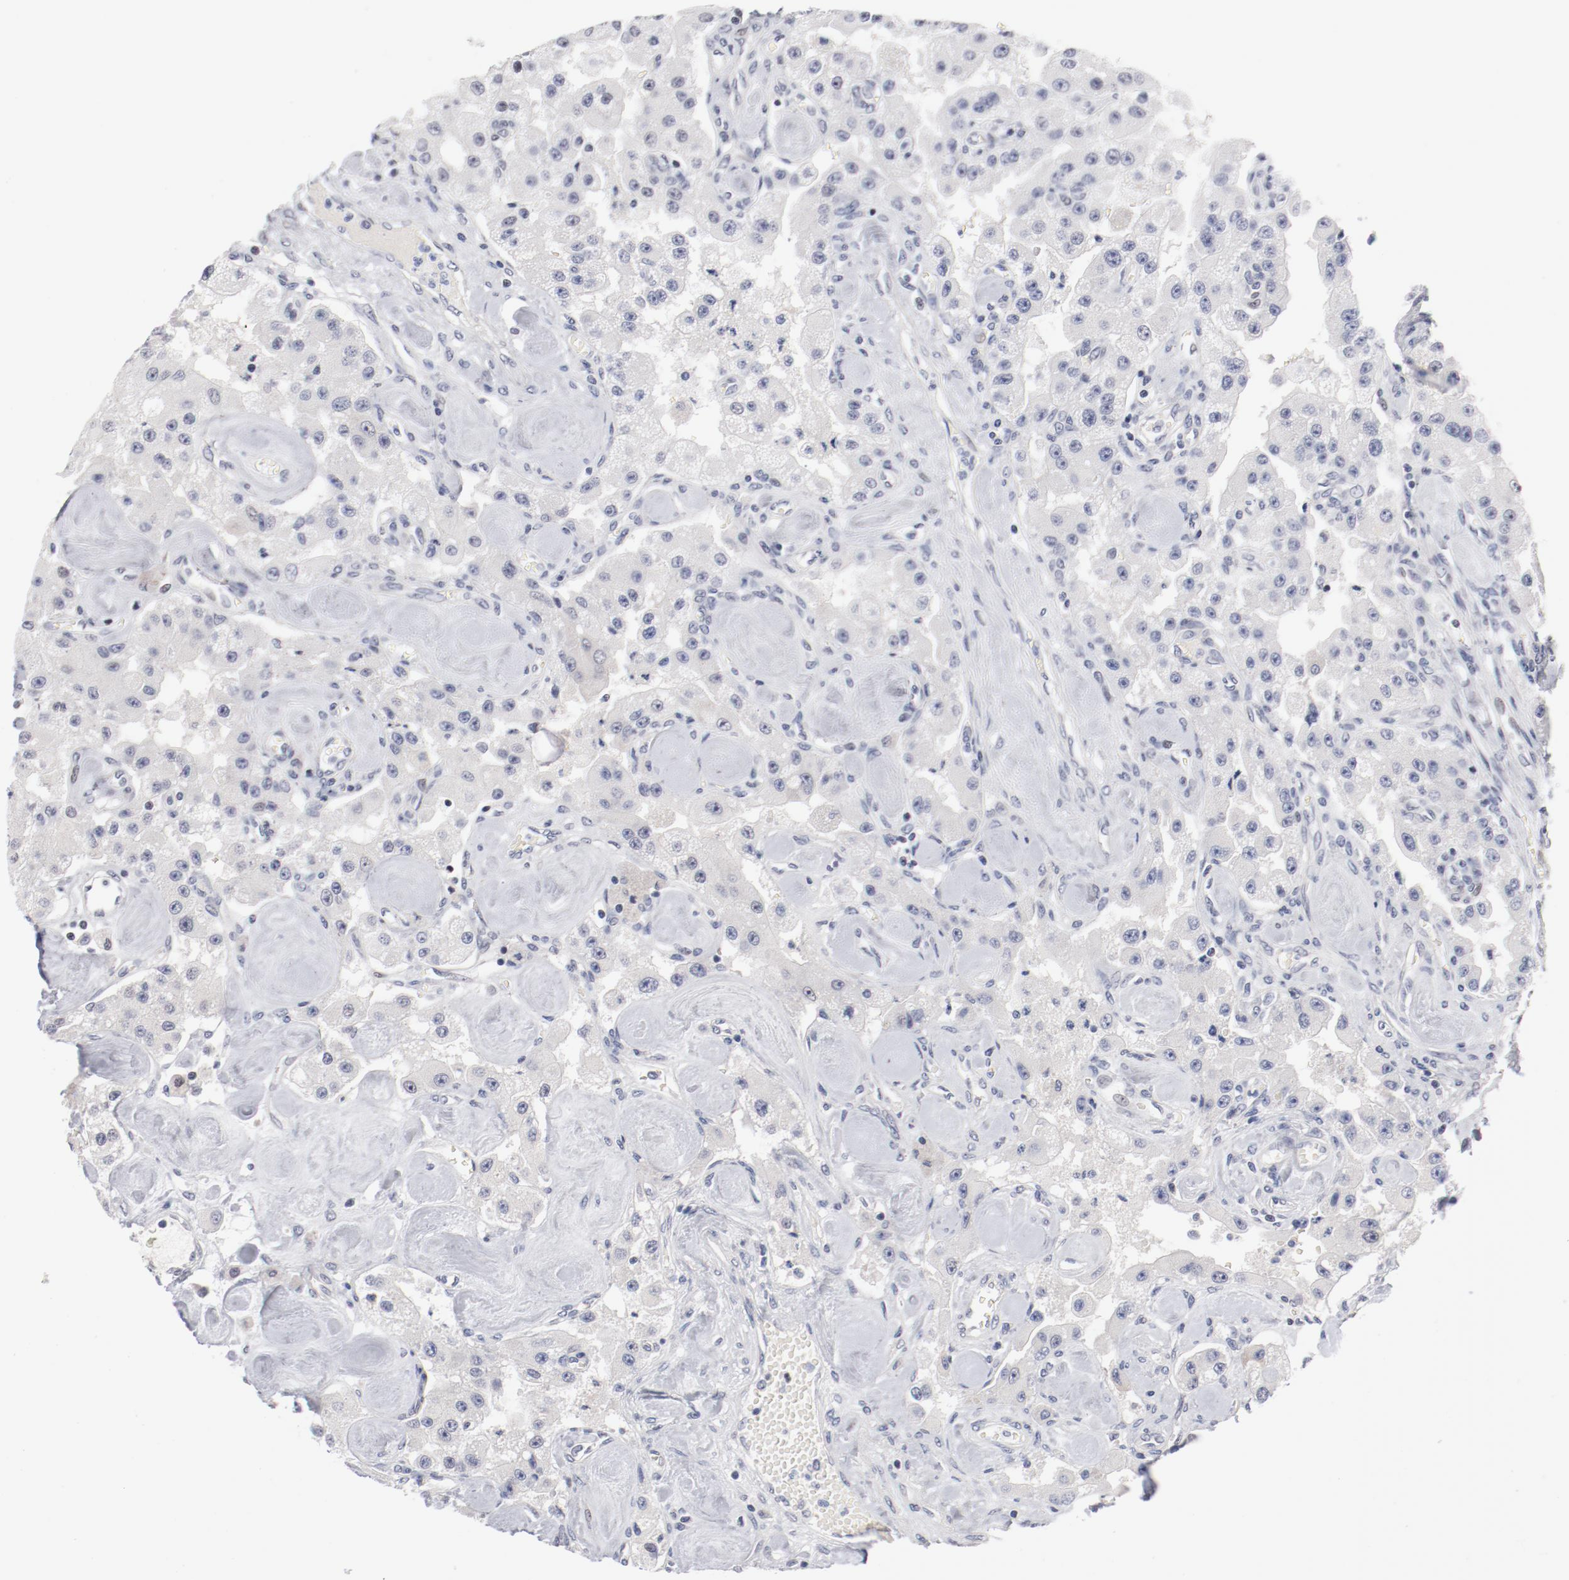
{"staining": {"intensity": "negative", "quantity": "none", "location": "none"}, "tissue": "carcinoid", "cell_type": "Tumor cells", "image_type": "cancer", "snomed": [{"axis": "morphology", "description": "Carcinoid, malignant, NOS"}, {"axis": "topography", "description": "Pancreas"}], "caption": "Tumor cells show no significant positivity in carcinoid. The staining was performed using DAB to visualize the protein expression in brown, while the nuclei were stained in blue with hematoxylin (Magnification: 20x).", "gene": "KCNK13", "patient": {"sex": "male", "age": 41}}